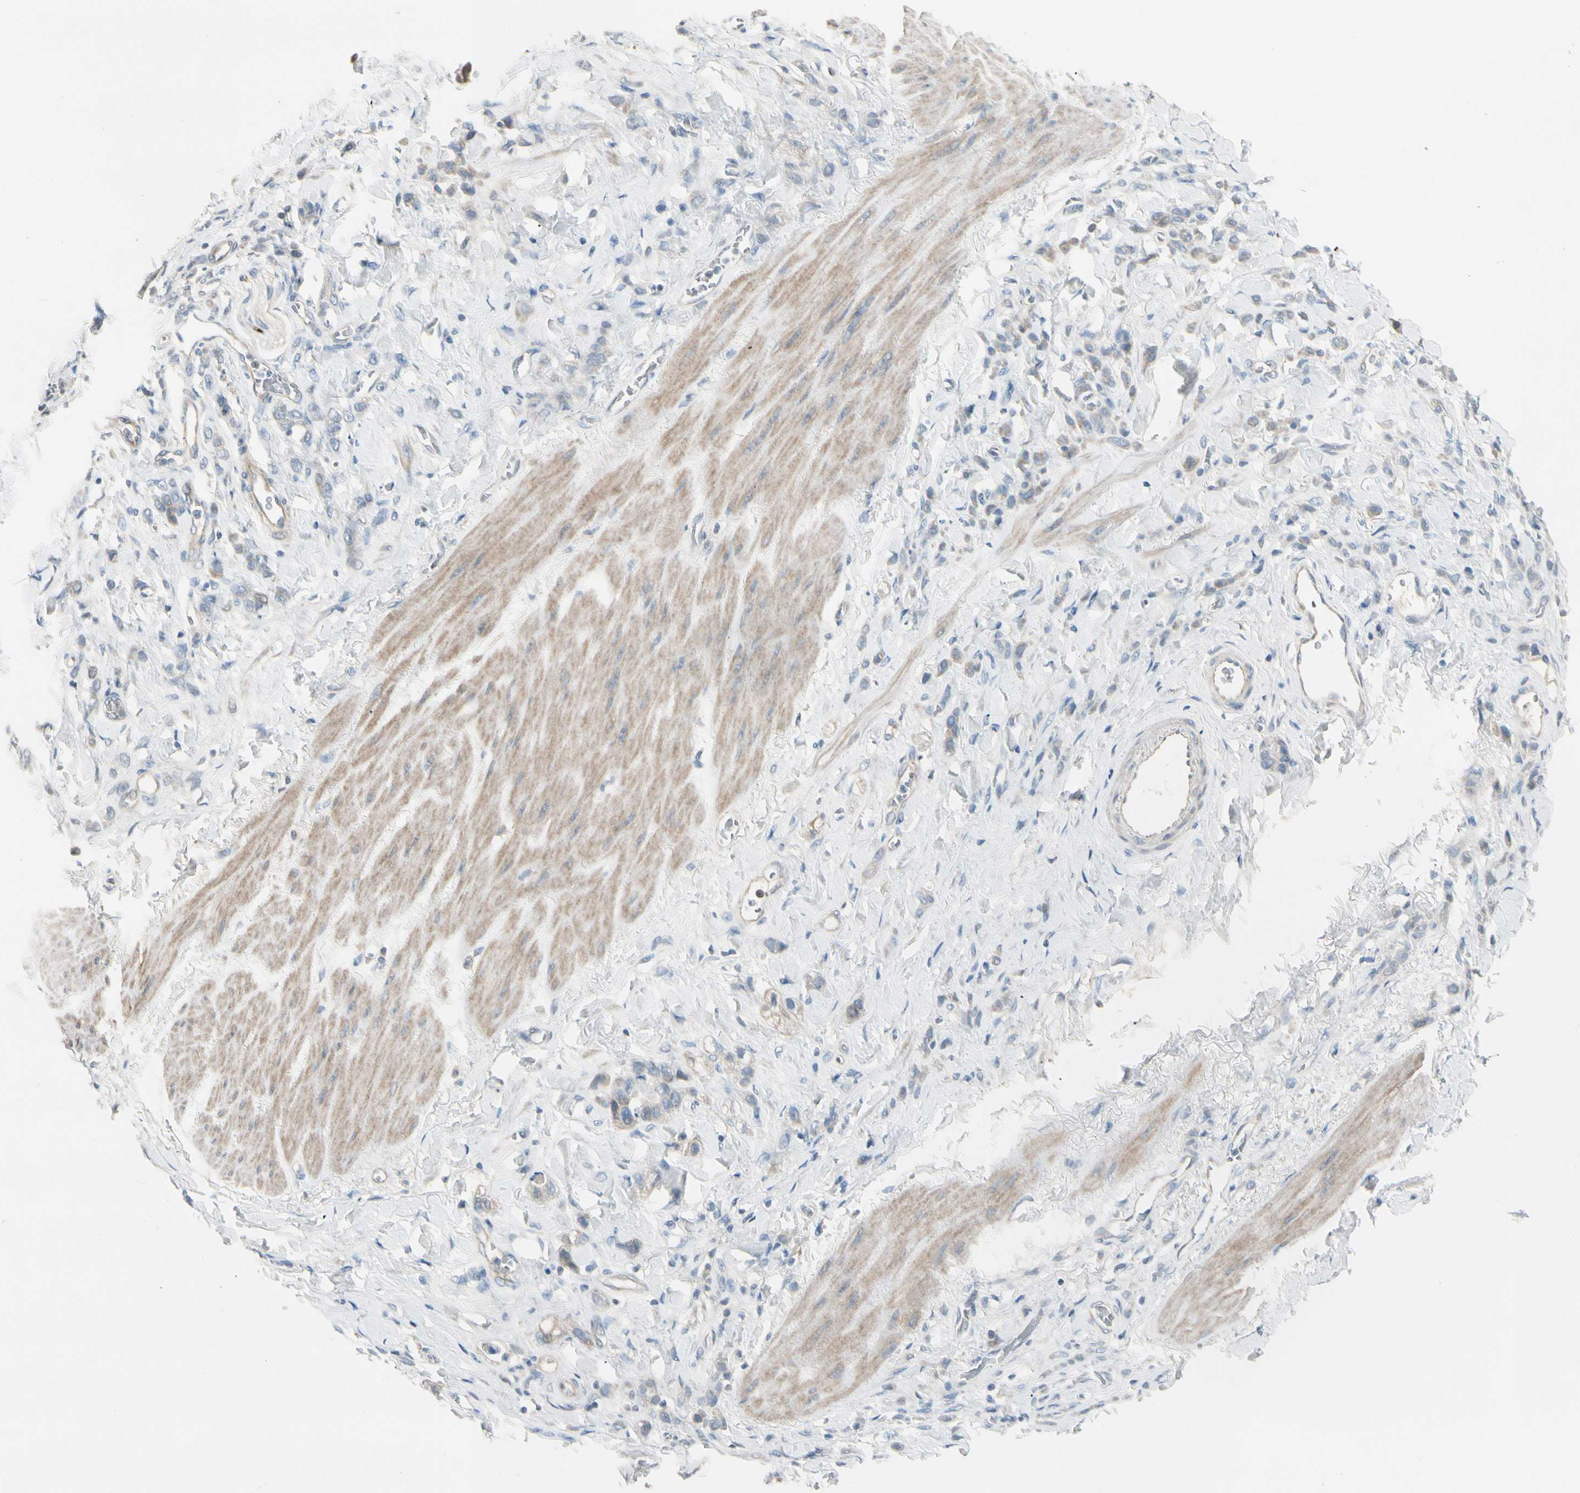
{"staining": {"intensity": "weak", "quantity": "25%-75%", "location": "cytoplasmic/membranous"}, "tissue": "stomach cancer", "cell_type": "Tumor cells", "image_type": "cancer", "snomed": [{"axis": "morphology", "description": "Adenocarcinoma, NOS"}, {"axis": "topography", "description": "Stomach"}], "caption": "There is low levels of weak cytoplasmic/membranous staining in tumor cells of stomach adenocarcinoma, as demonstrated by immunohistochemical staining (brown color).", "gene": "CYP2E1", "patient": {"sex": "male", "age": 82}}